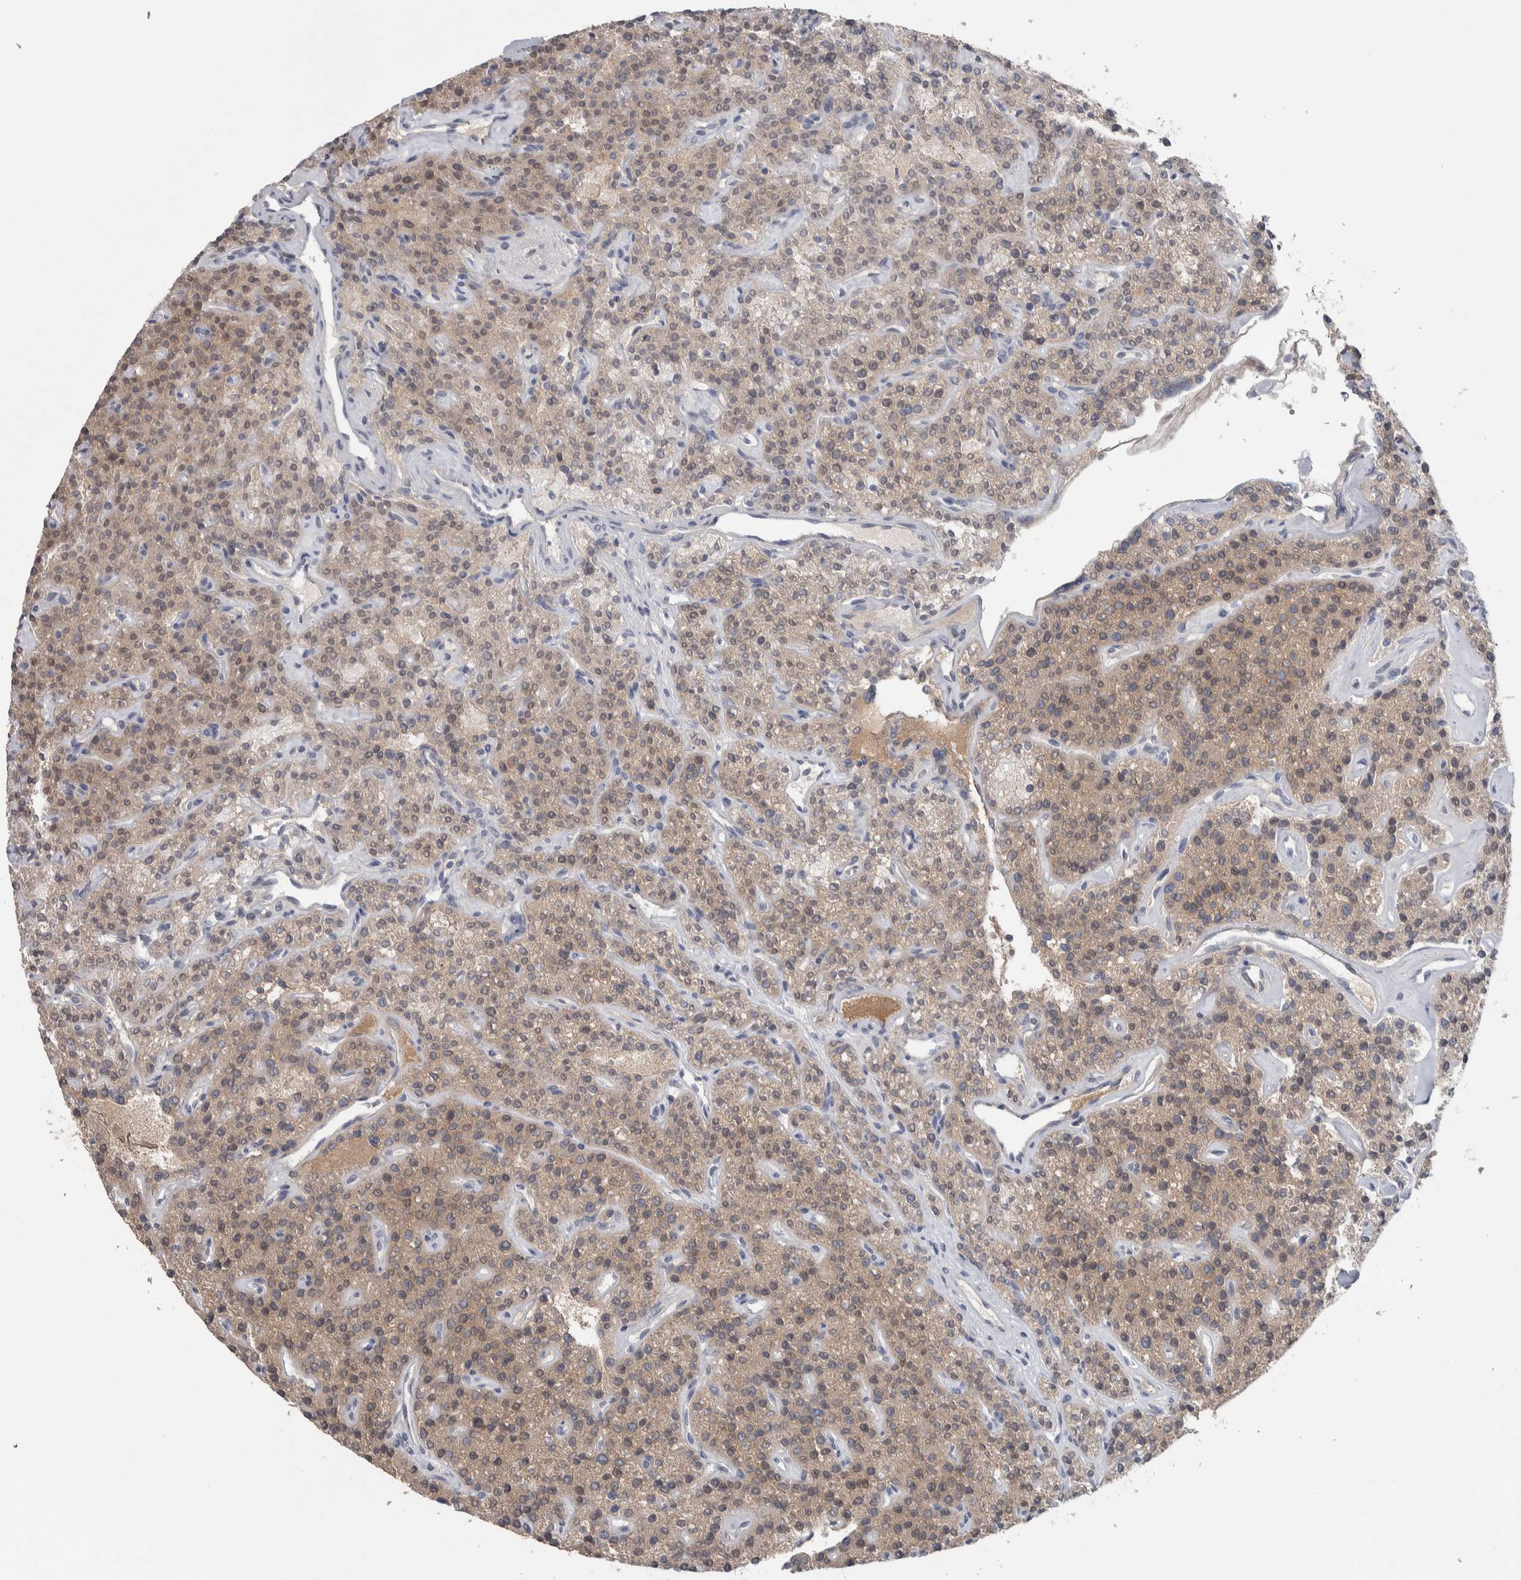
{"staining": {"intensity": "moderate", "quantity": ">75%", "location": "cytoplasmic/membranous"}, "tissue": "parathyroid gland", "cell_type": "Glandular cells", "image_type": "normal", "snomed": [{"axis": "morphology", "description": "Normal tissue, NOS"}, {"axis": "topography", "description": "Parathyroid gland"}], "caption": "DAB (3,3'-diaminobenzidine) immunohistochemical staining of normal parathyroid gland exhibits moderate cytoplasmic/membranous protein positivity in about >75% of glandular cells. (brown staining indicates protein expression, while blue staining denotes nuclei).", "gene": "GPHN", "patient": {"sex": "male", "age": 46}}